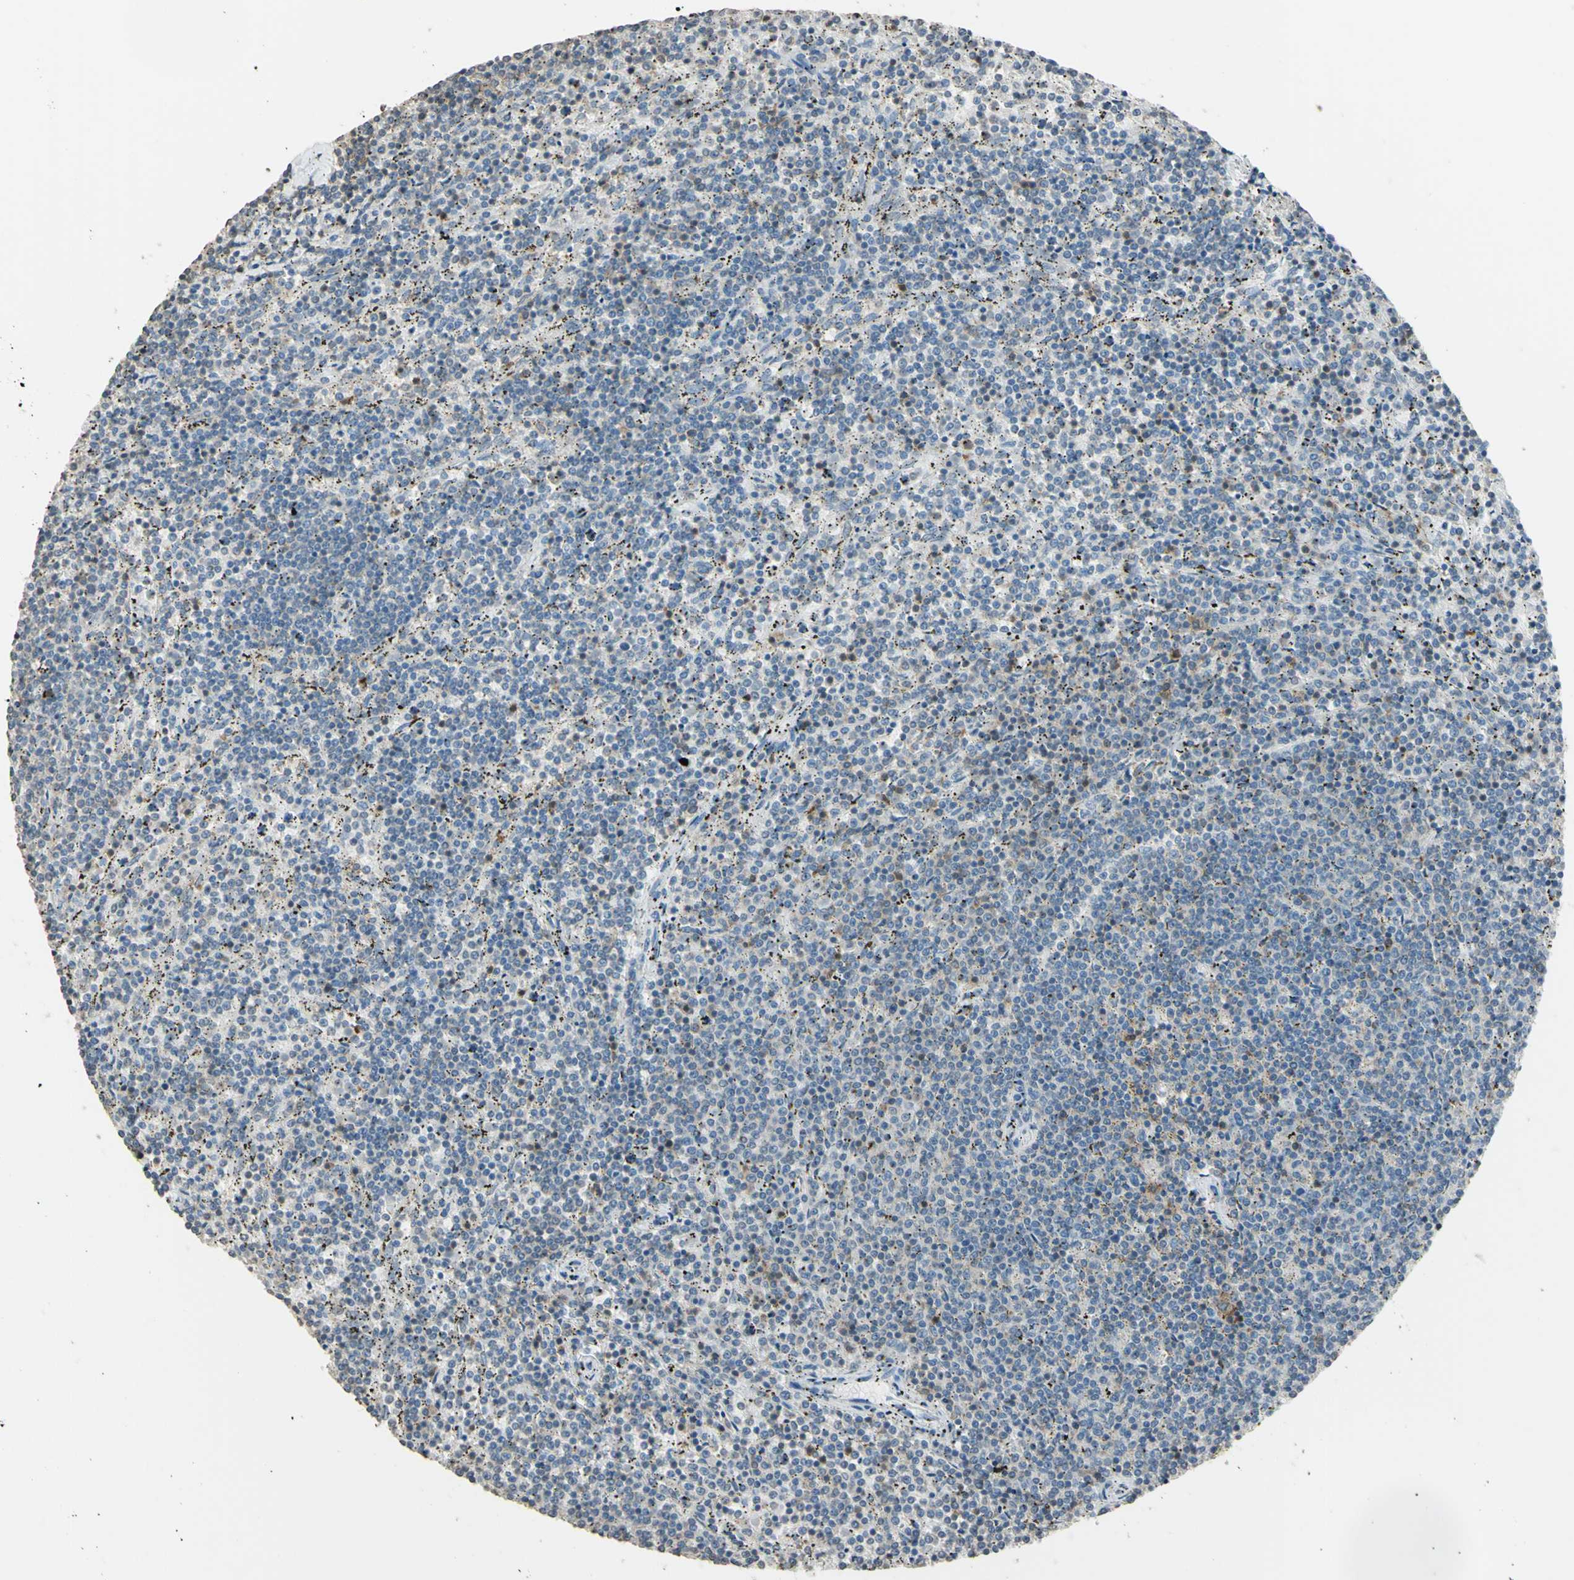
{"staining": {"intensity": "weak", "quantity": "<25%", "location": "cytoplasmic/membranous"}, "tissue": "lymphoma", "cell_type": "Tumor cells", "image_type": "cancer", "snomed": [{"axis": "morphology", "description": "Malignant lymphoma, non-Hodgkin's type, Low grade"}, {"axis": "topography", "description": "Spleen"}], "caption": "IHC of human low-grade malignant lymphoma, non-Hodgkin's type displays no expression in tumor cells.", "gene": "PSTPIP1", "patient": {"sex": "female", "age": 50}}